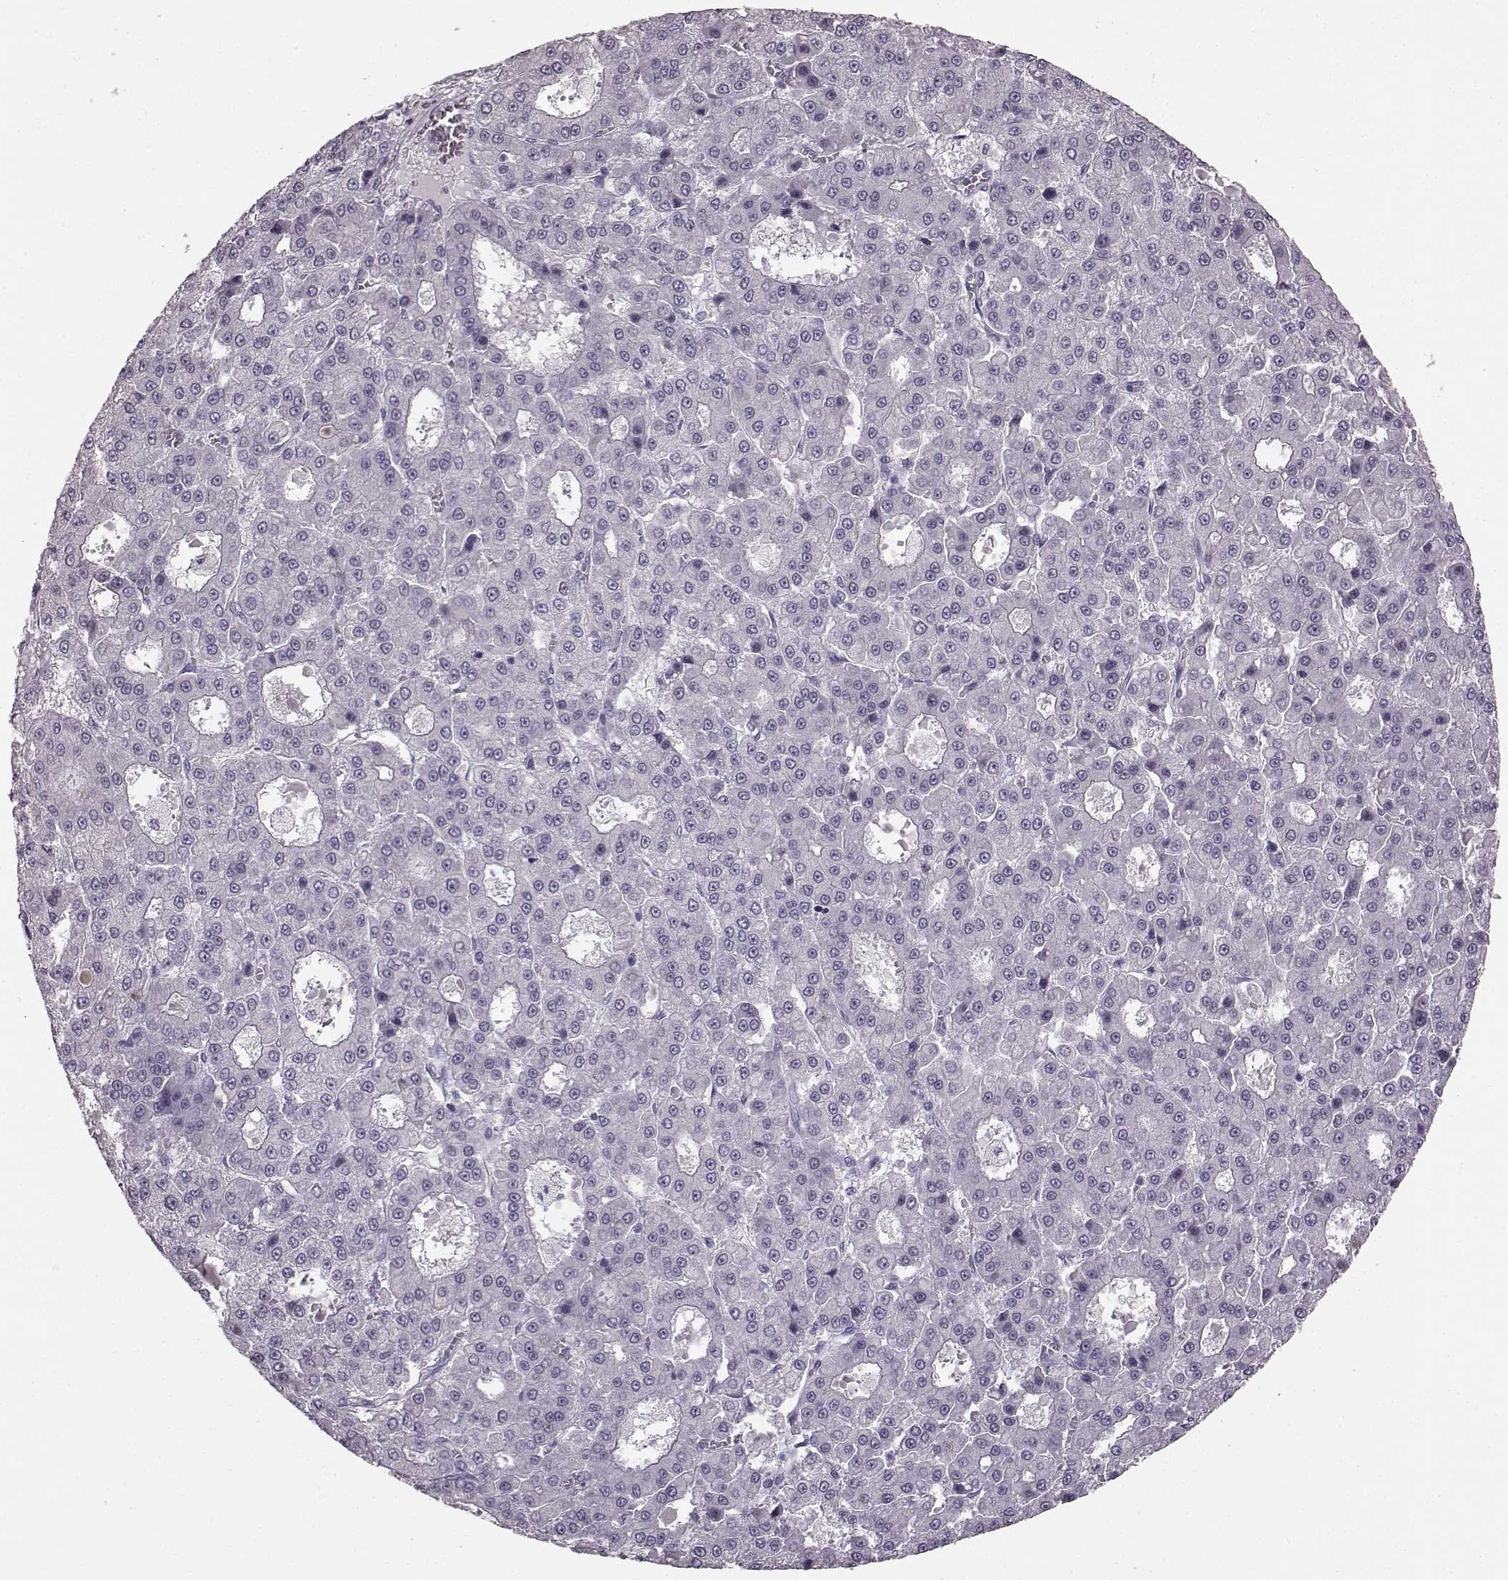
{"staining": {"intensity": "negative", "quantity": "none", "location": "none"}, "tissue": "liver cancer", "cell_type": "Tumor cells", "image_type": "cancer", "snomed": [{"axis": "morphology", "description": "Carcinoma, Hepatocellular, NOS"}, {"axis": "topography", "description": "Liver"}], "caption": "Tumor cells are negative for brown protein staining in liver hepatocellular carcinoma. The staining is performed using DAB brown chromogen with nuclei counter-stained in using hematoxylin.", "gene": "TCHHL1", "patient": {"sex": "male", "age": 70}}